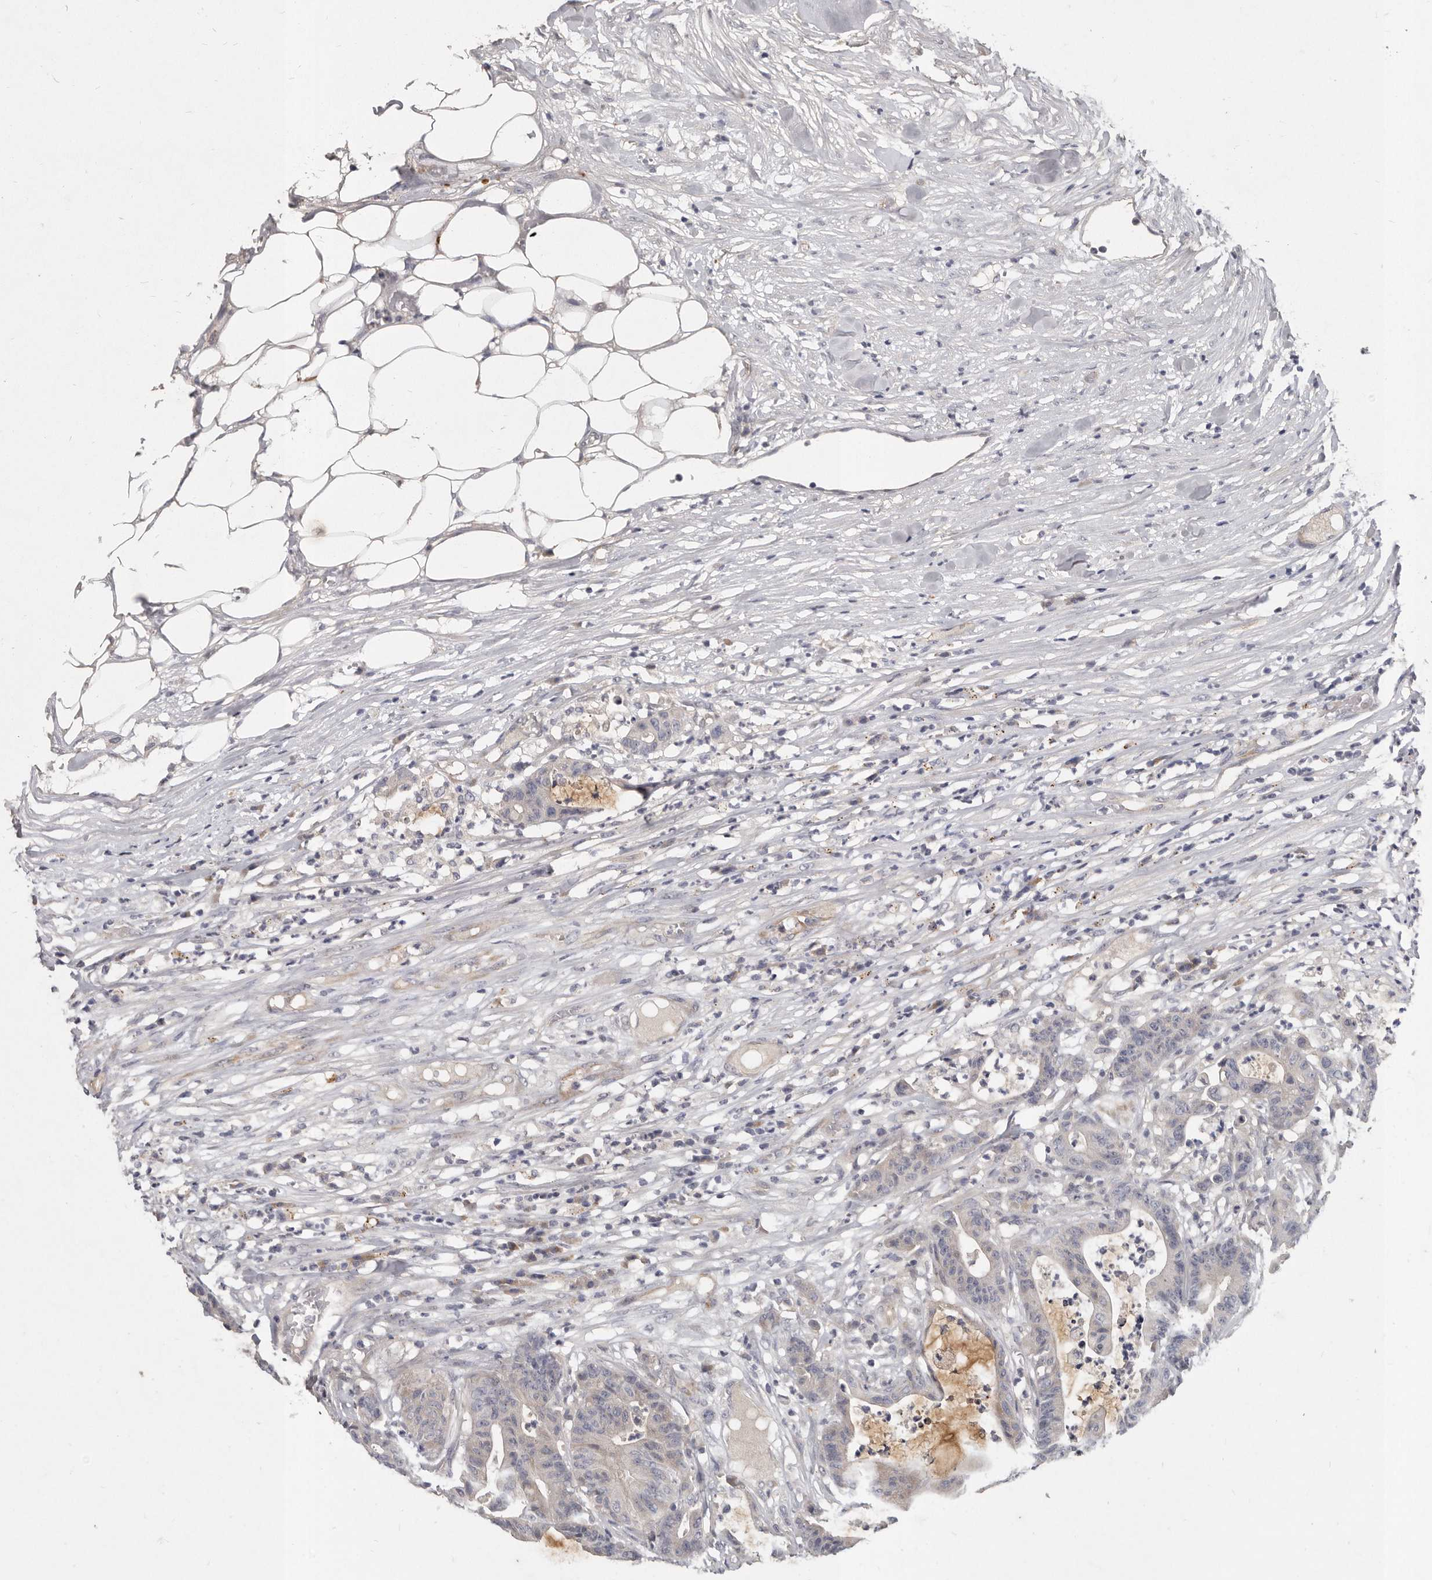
{"staining": {"intensity": "negative", "quantity": "none", "location": "none"}, "tissue": "colorectal cancer", "cell_type": "Tumor cells", "image_type": "cancer", "snomed": [{"axis": "morphology", "description": "Adenocarcinoma, NOS"}, {"axis": "topography", "description": "Colon"}], "caption": "This is an immunohistochemistry (IHC) image of human colorectal adenocarcinoma. There is no staining in tumor cells.", "gene": "SLC22A1", "patient": {"sex": "female", "age": 84}}